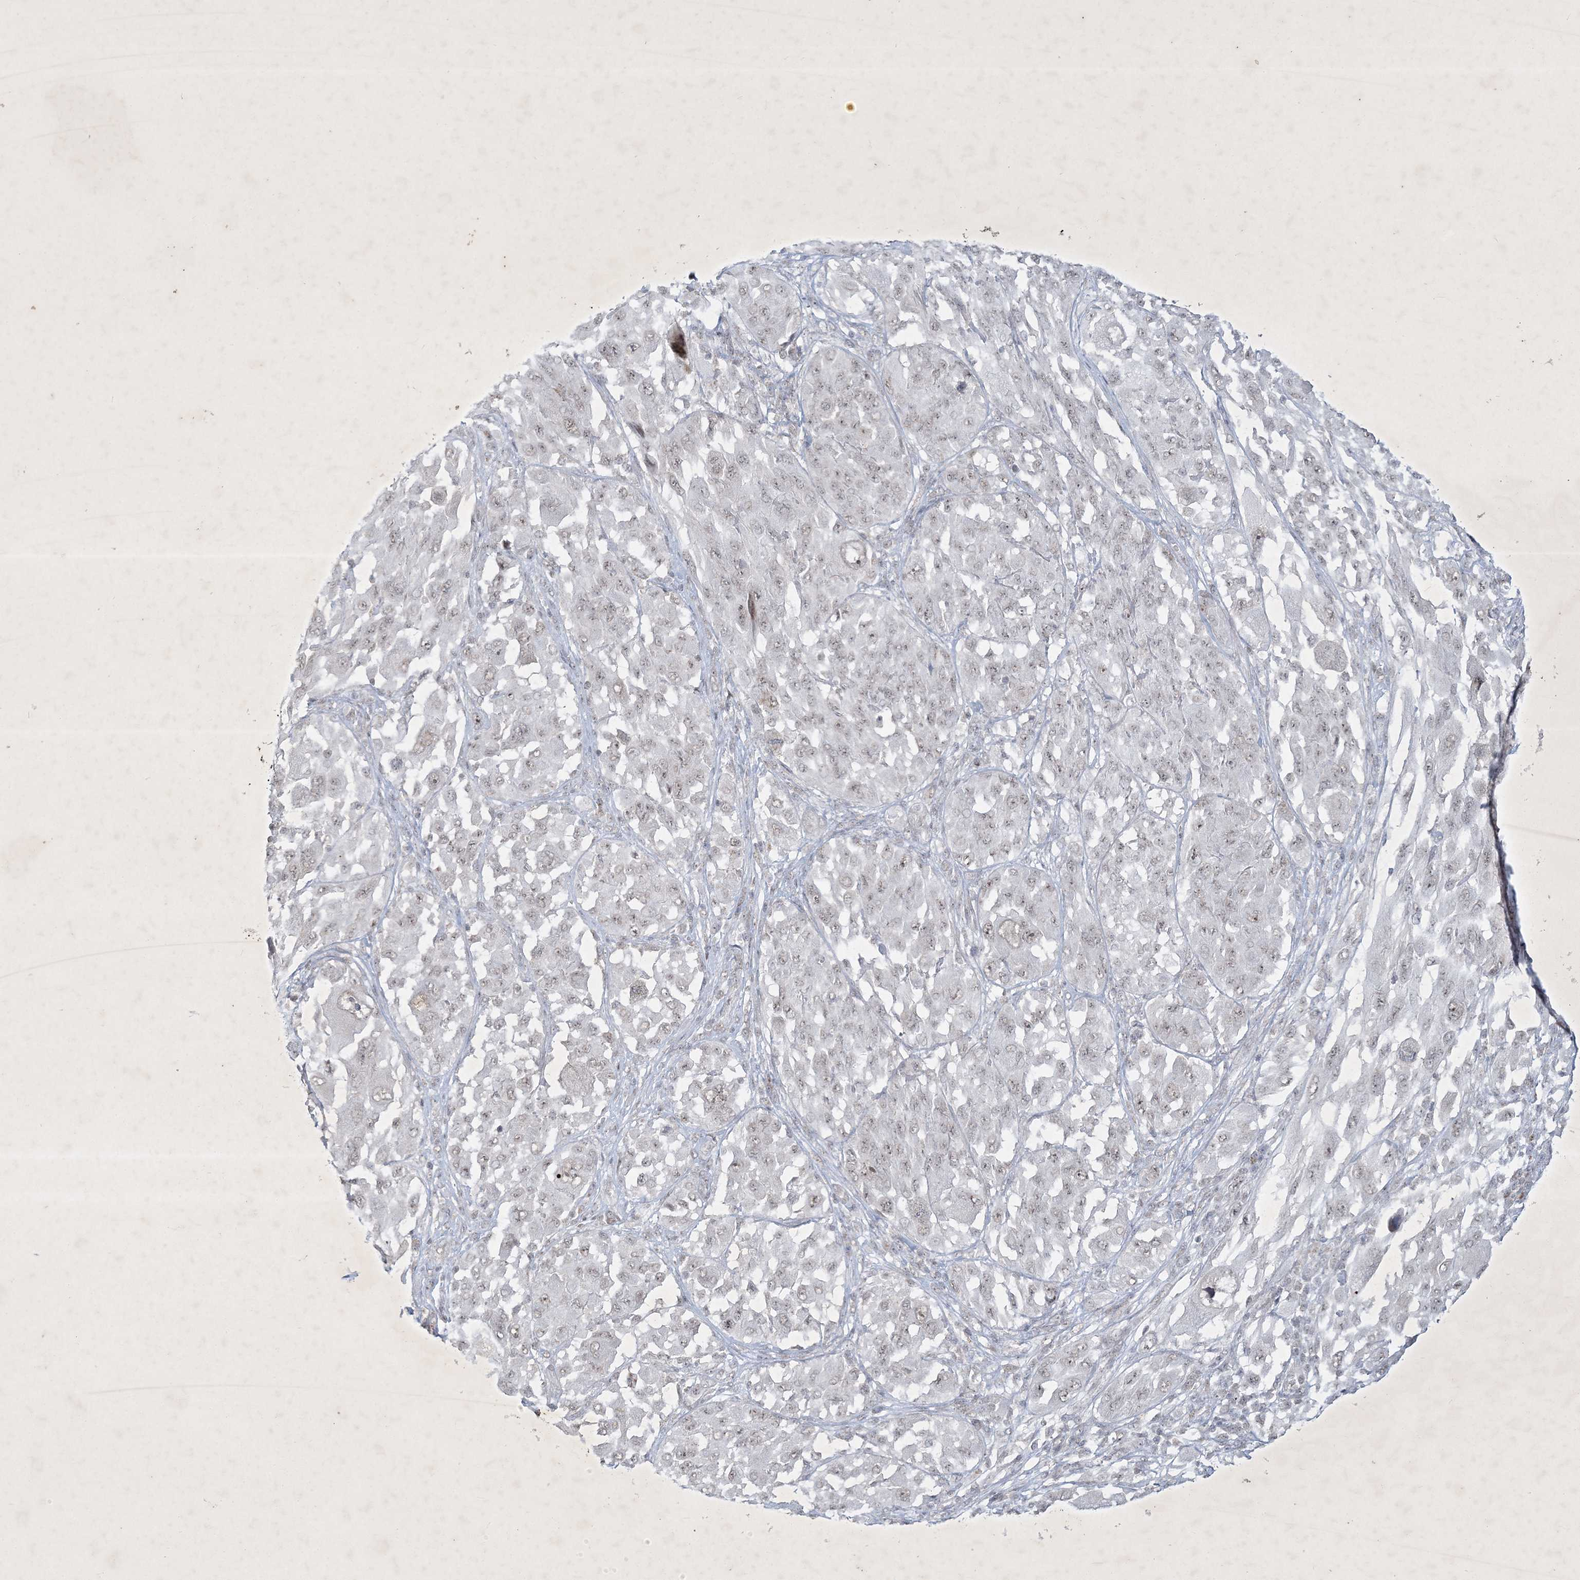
{"staining": {"intensity": "negative", "quantity": "none", "location": "none"}, "tissue": "melanoma", "cell_type": "Tumor cells", "image_type": "cancer", "snomed": [{"axis": "morphology", "description": "Malignant melanoma, NOS"}, {"axis": "topography", "description": "Skin"}], "caption": "Immunohistochemical staining of malignant melanoma reveals no significant staining in tumor cells.", "gene": "ZBTB9", "patient": {"sex": "female", "age": 91}}